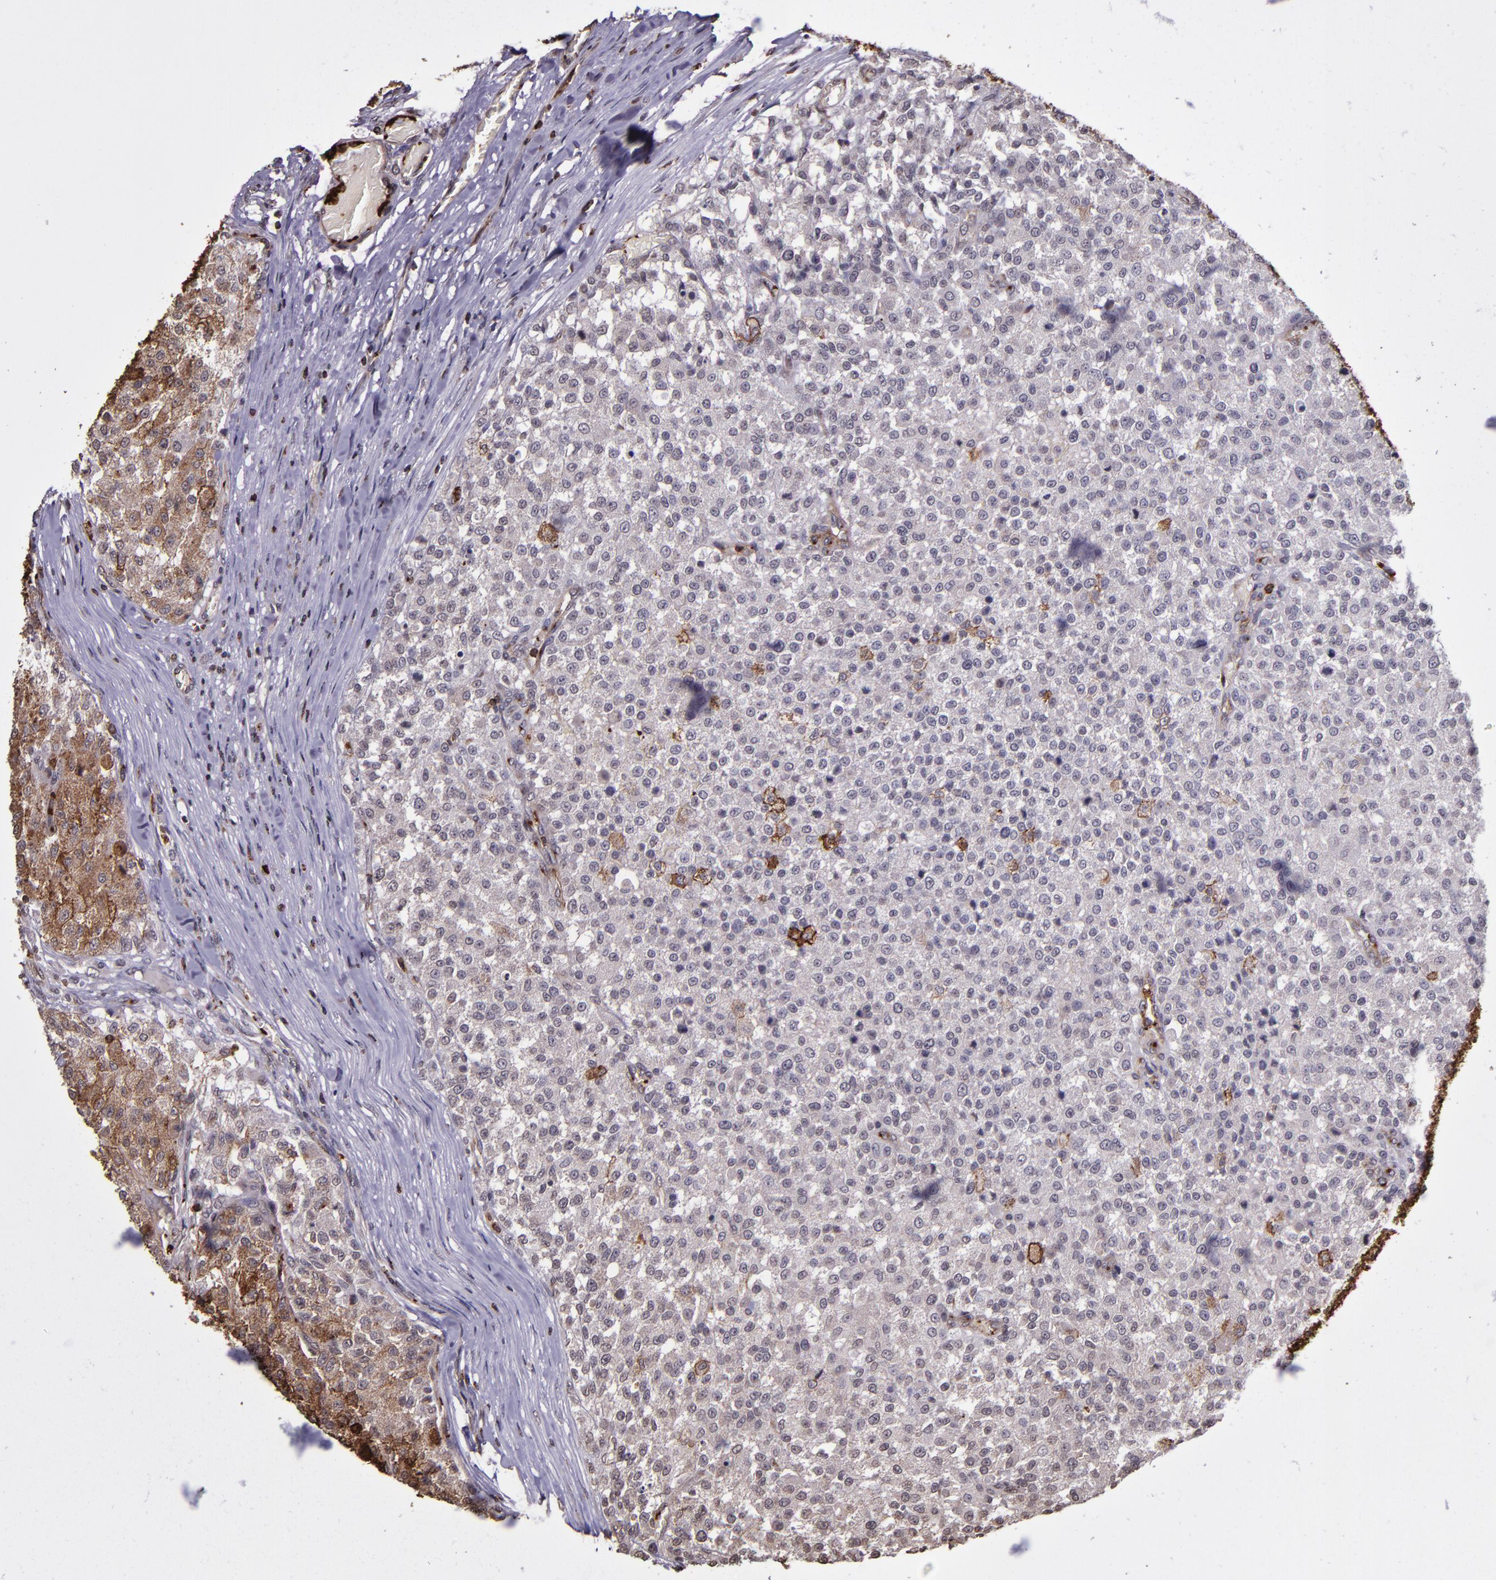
{"staining": {"intensity": "negative", "quantity": "none", "location": "none"}, "tissue": "testis cancer", "cell_type": "Tumor cells", "image_type": "cancer", "snomed": [{"axis": "morphology", "description": "Seminoma, NOS"}, {"axis": "topography", "description": "Testis"}], "caption": "IHC image of neoplastic tissue: testis seminoma stained with DAB (3,3'-diaminobenzidine) demonstrates no significant protein staining in tumor cells.", "gene": "SLC2A3", "patient": {"sex": "male", "age": 59}}